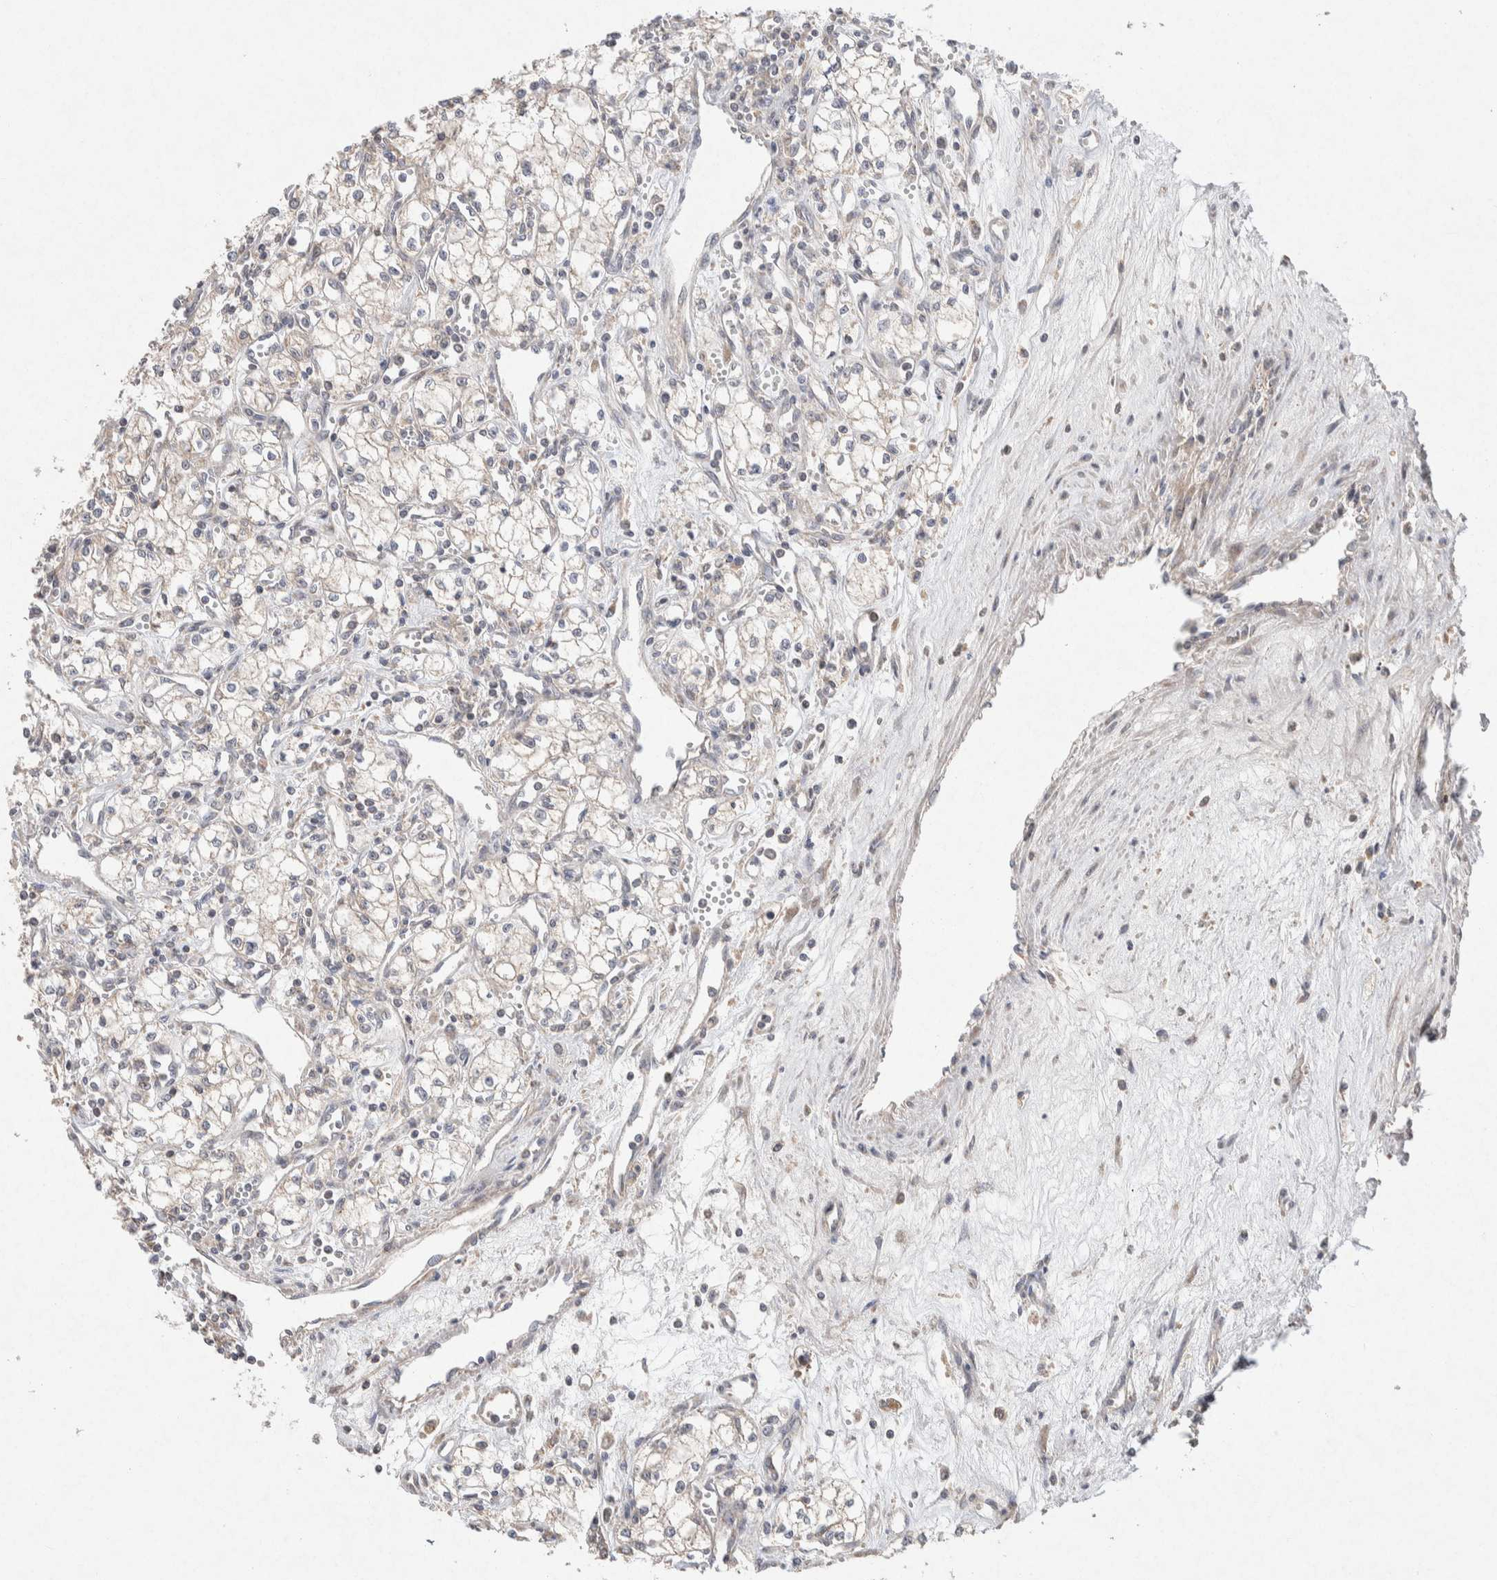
{"staining": {"intensity": "negative", "quantity": "none", "location": "none"}, "tissue": "renal cancer", "cell_type": "Tumor cells", "image_type": "cancer", "snomed": [{"axis": "morphology", "description": "Adenocarcinoma, NOS"}, {"axis": "topography", "description": "Kidney"}], "caption": "Renal cancer stained for a protein using immunohistochemistry (IHC) demonstrates no staining tumor cells.", "gene": "CMTM4", "patient": {"sex": "male", "age": 59}}